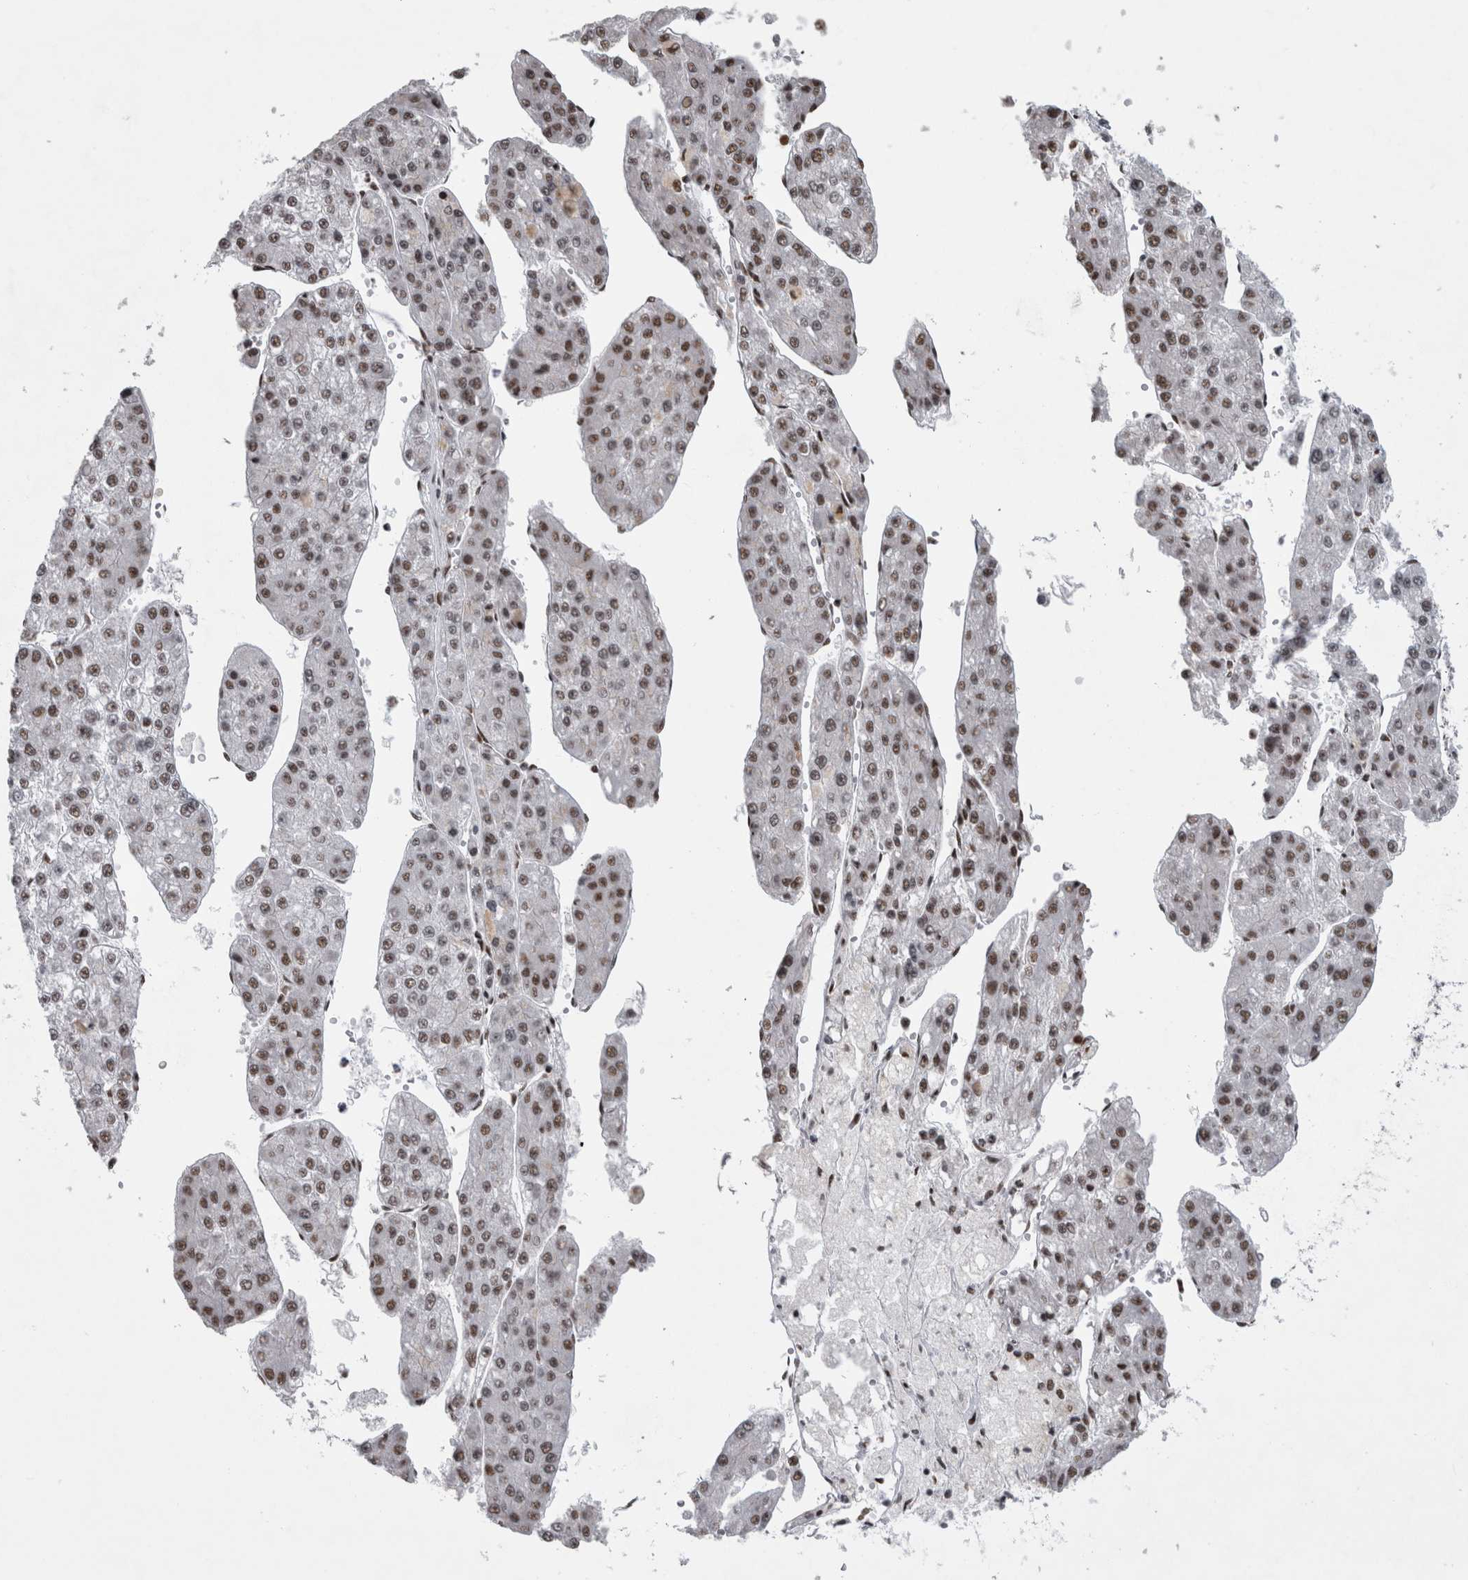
{"staining": {"intensity": "weak", "quantity": ">75%", "location": "nuclear"}, "tissue": "liver cancer", "cell_type": "Tumor cells", "image_type": "cancer", "snomed": [{"axis": "morphology", "description": "Carcinoma, Hepatocellular, NOS"}, {"axis": "topography", "description": "Liver"}], "caption": "Immunohistochemical staining of liver cancer (hepatocellular carcinoma) exhibits low levels of weak nuclear positivity in approximately >75% of tumor cells.", "gene": "CDK11A", "patient": {"sex": "female", "age": 73}}